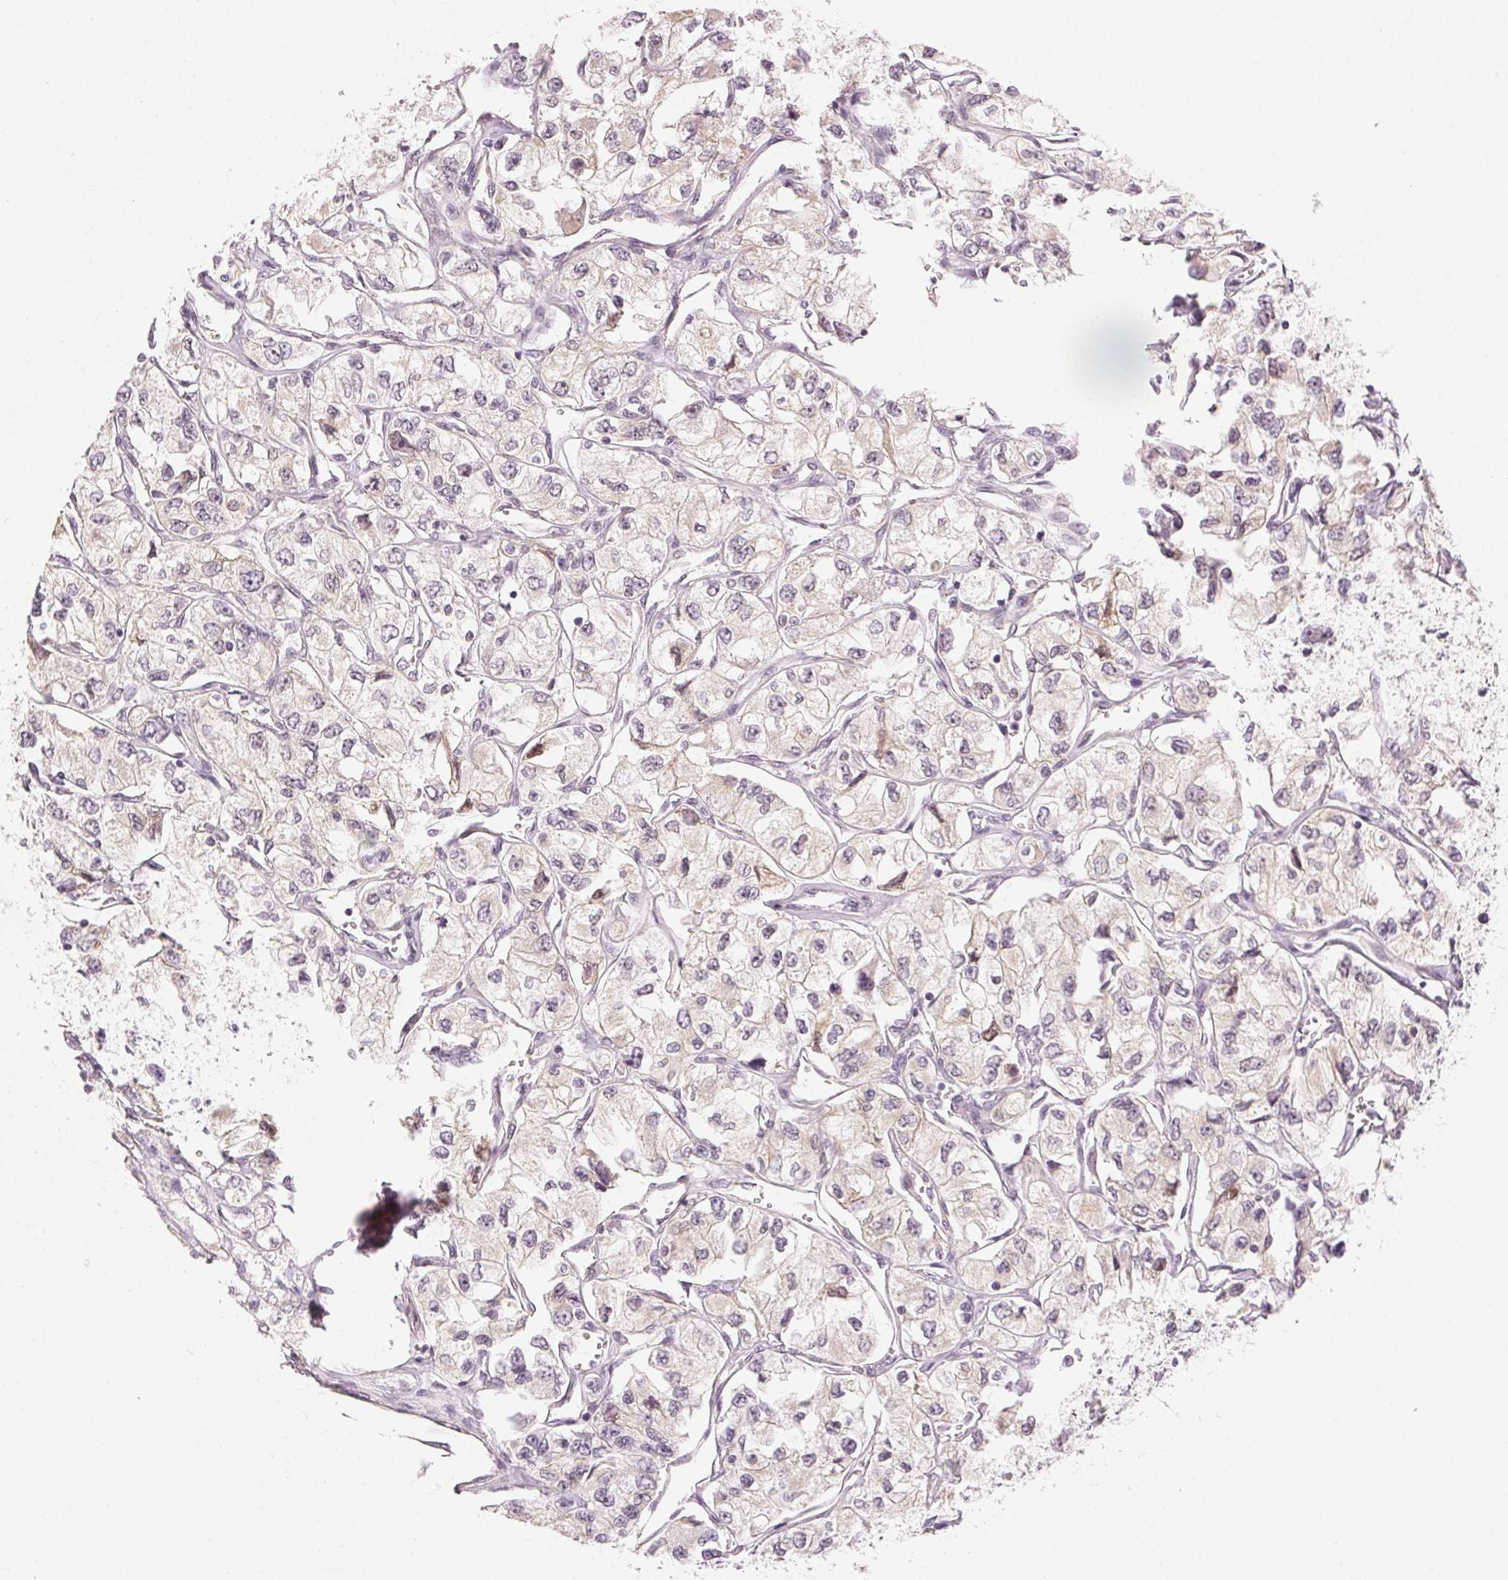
{"staining": {"intensity": "negative", "quantity": "none", "location": "none"}, "tissue": "renal cancer", "cell_type": "Tumor cells", "image_type": "cancer", "snomed": [{"axis": "morphology", "description": "Adenocarcinoma, NOS"}, {"axis": "topography", "description": "Kidney"}], "caption": "Renal adenocarcinoma was stained to show a protein in brown. There is no significant expression in tumor cells.", "gene": "MAP1LC3A", "patient": {"sex": "female", "age": 59}}